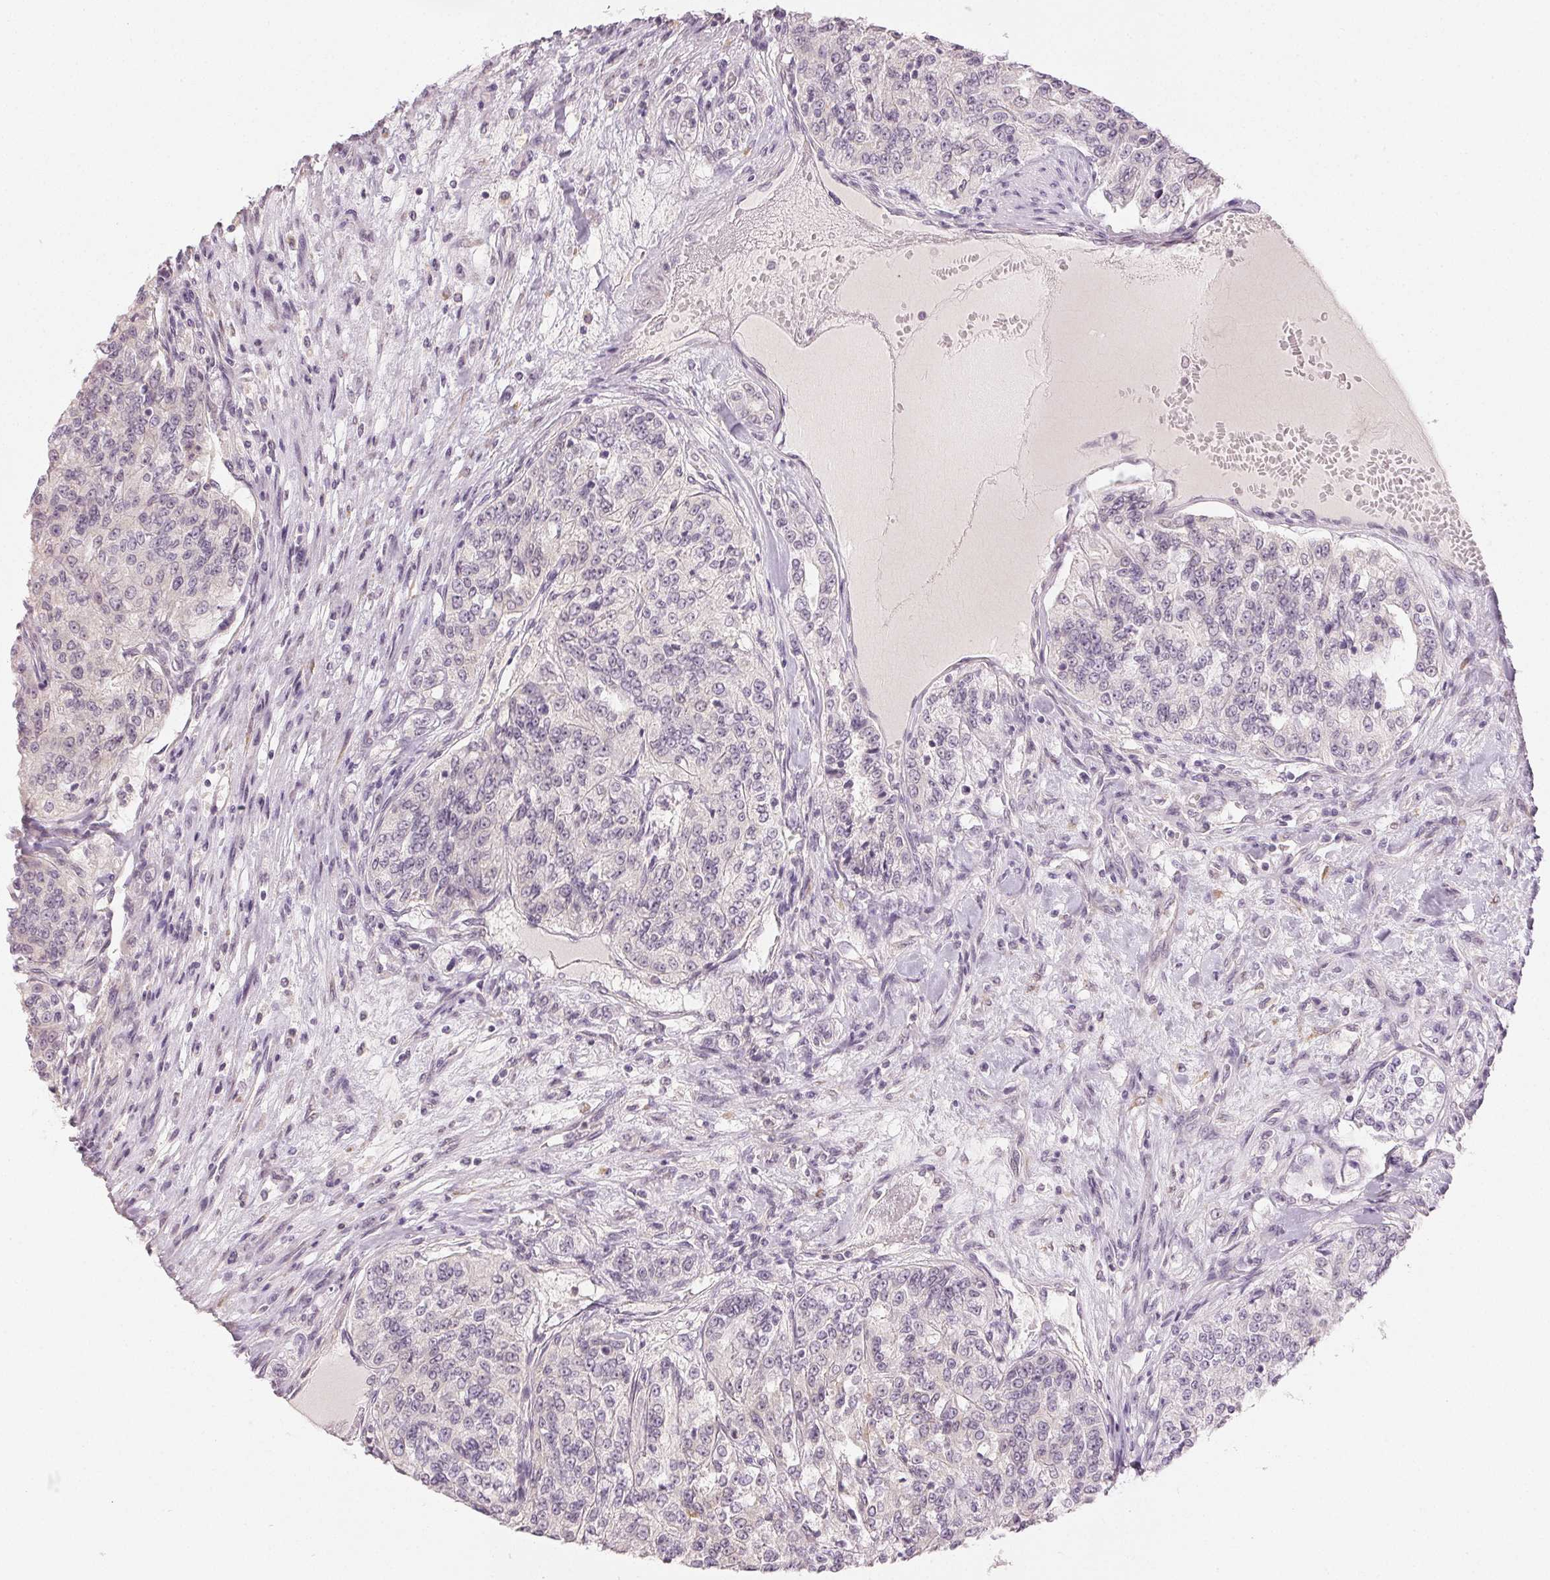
{"staining": {"intensity": "negative", "quantity": "none", "location": "none"}, "tissue": "renal cancer", "cell_type": "Tumor cells", "image_type": "cancer", "snomed": [{"axis": "morphology", "description": "Adenocarcinoma, NOS"}, {"axis": "topography", "description": "Kidney"}], "caption": "DAB (3,3'-diaminobenzidine) immunohistochemical staining of renal cancer (adenocarcinoma) reveals no significant positivity in tumor cells.", "gene": "MAP1LC3A", "patient": {"sex": "female", "age": 63}}